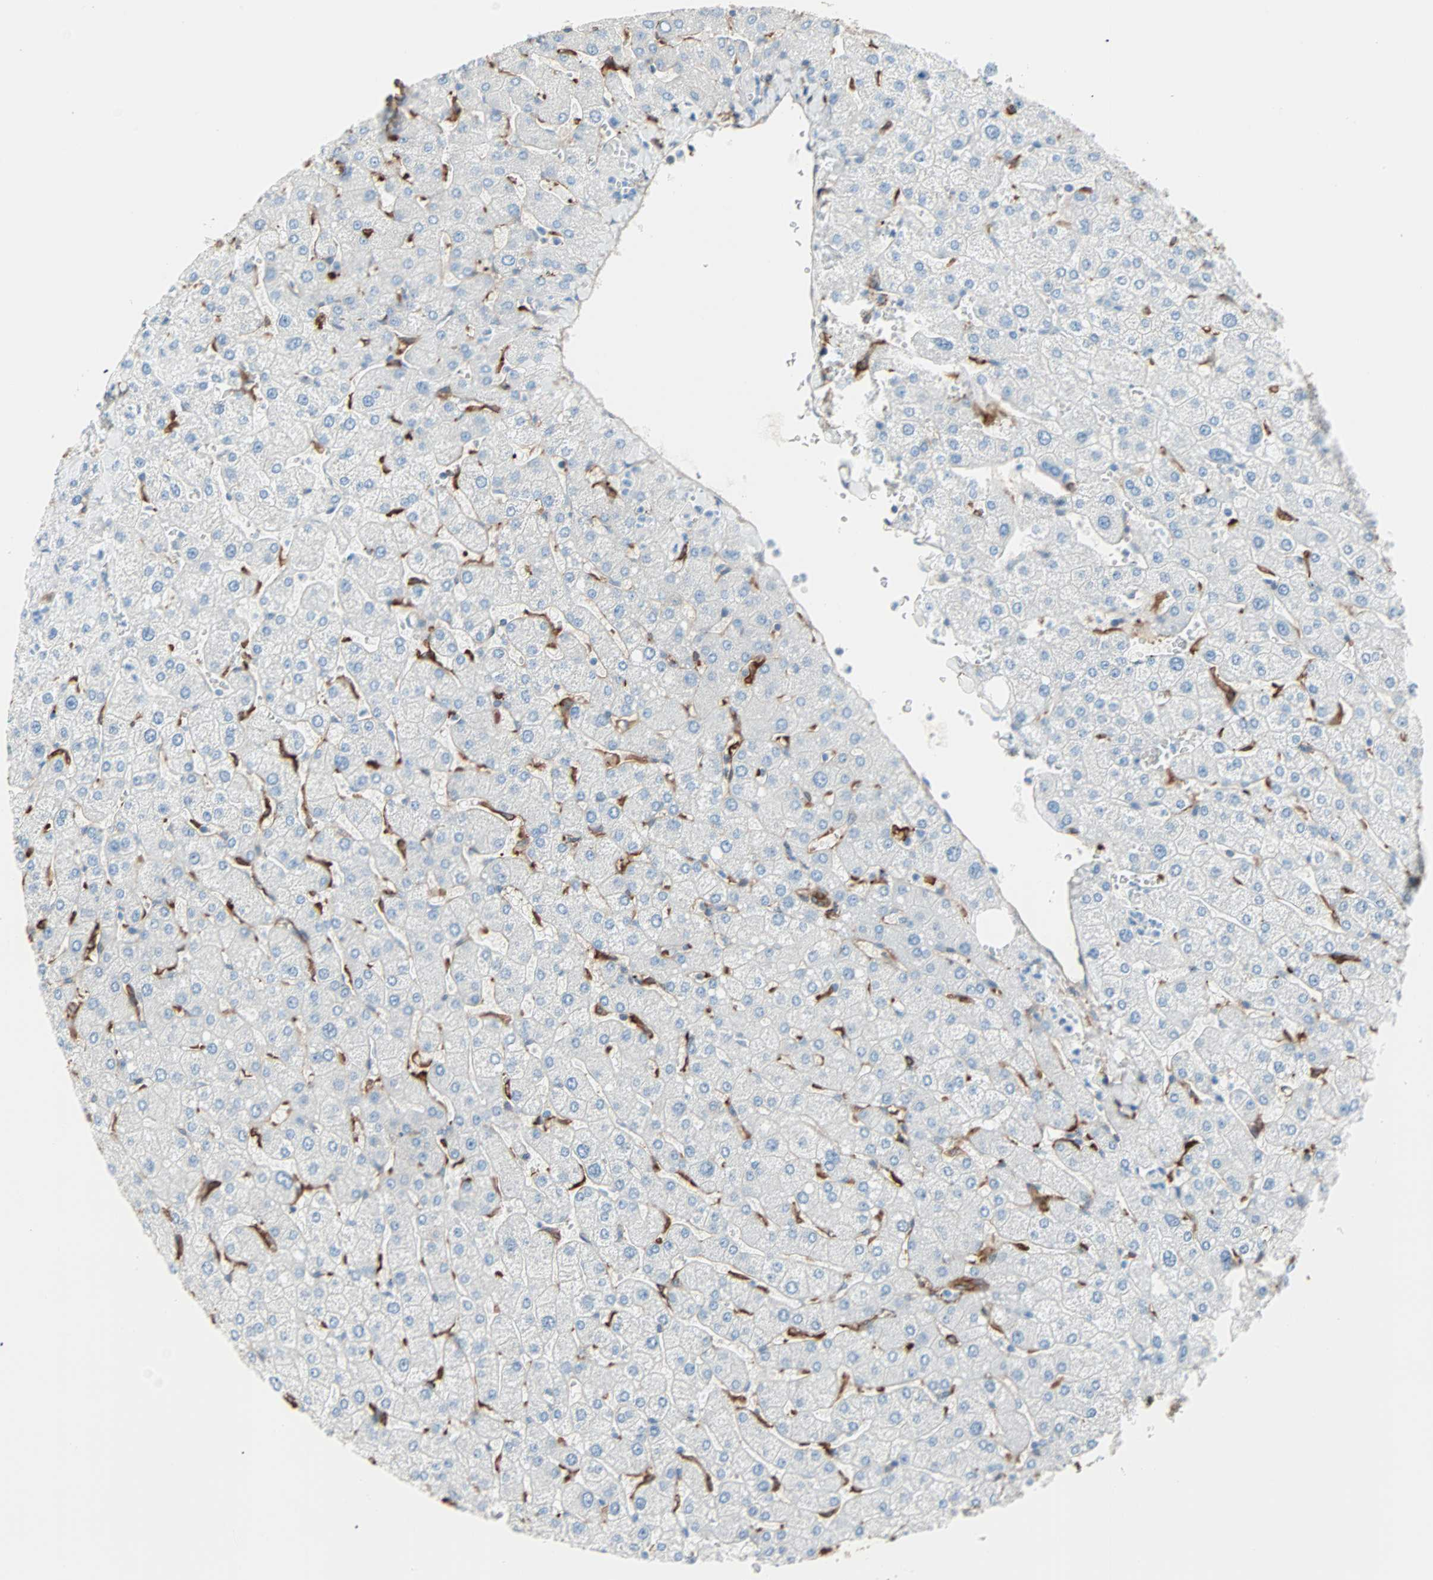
{"staining": {"intensity": "strong", "quantity": ">75%", "location": "cytoplasmic/membranous"}, "tissue": "liver", "cell_type": "Cholangiocytes", "image_type": "normal", "snomed": [{"axis": "morphology", "description": "Normal tissue, NOS"}, {"axis": "topography", "description": "Liver"}], "caption": "Liver stained for a protein reveals strong cytoplasmic/membranous positivity in cholangiocytes. The staining was performed using DAB (3,3'-diaminobenzidine), with brown indicating positive protein expression. Nuclei are stained blue with hematoxylin.", "gene": "EPB41L2", "patient": {"sex": "male", "age": 55}}